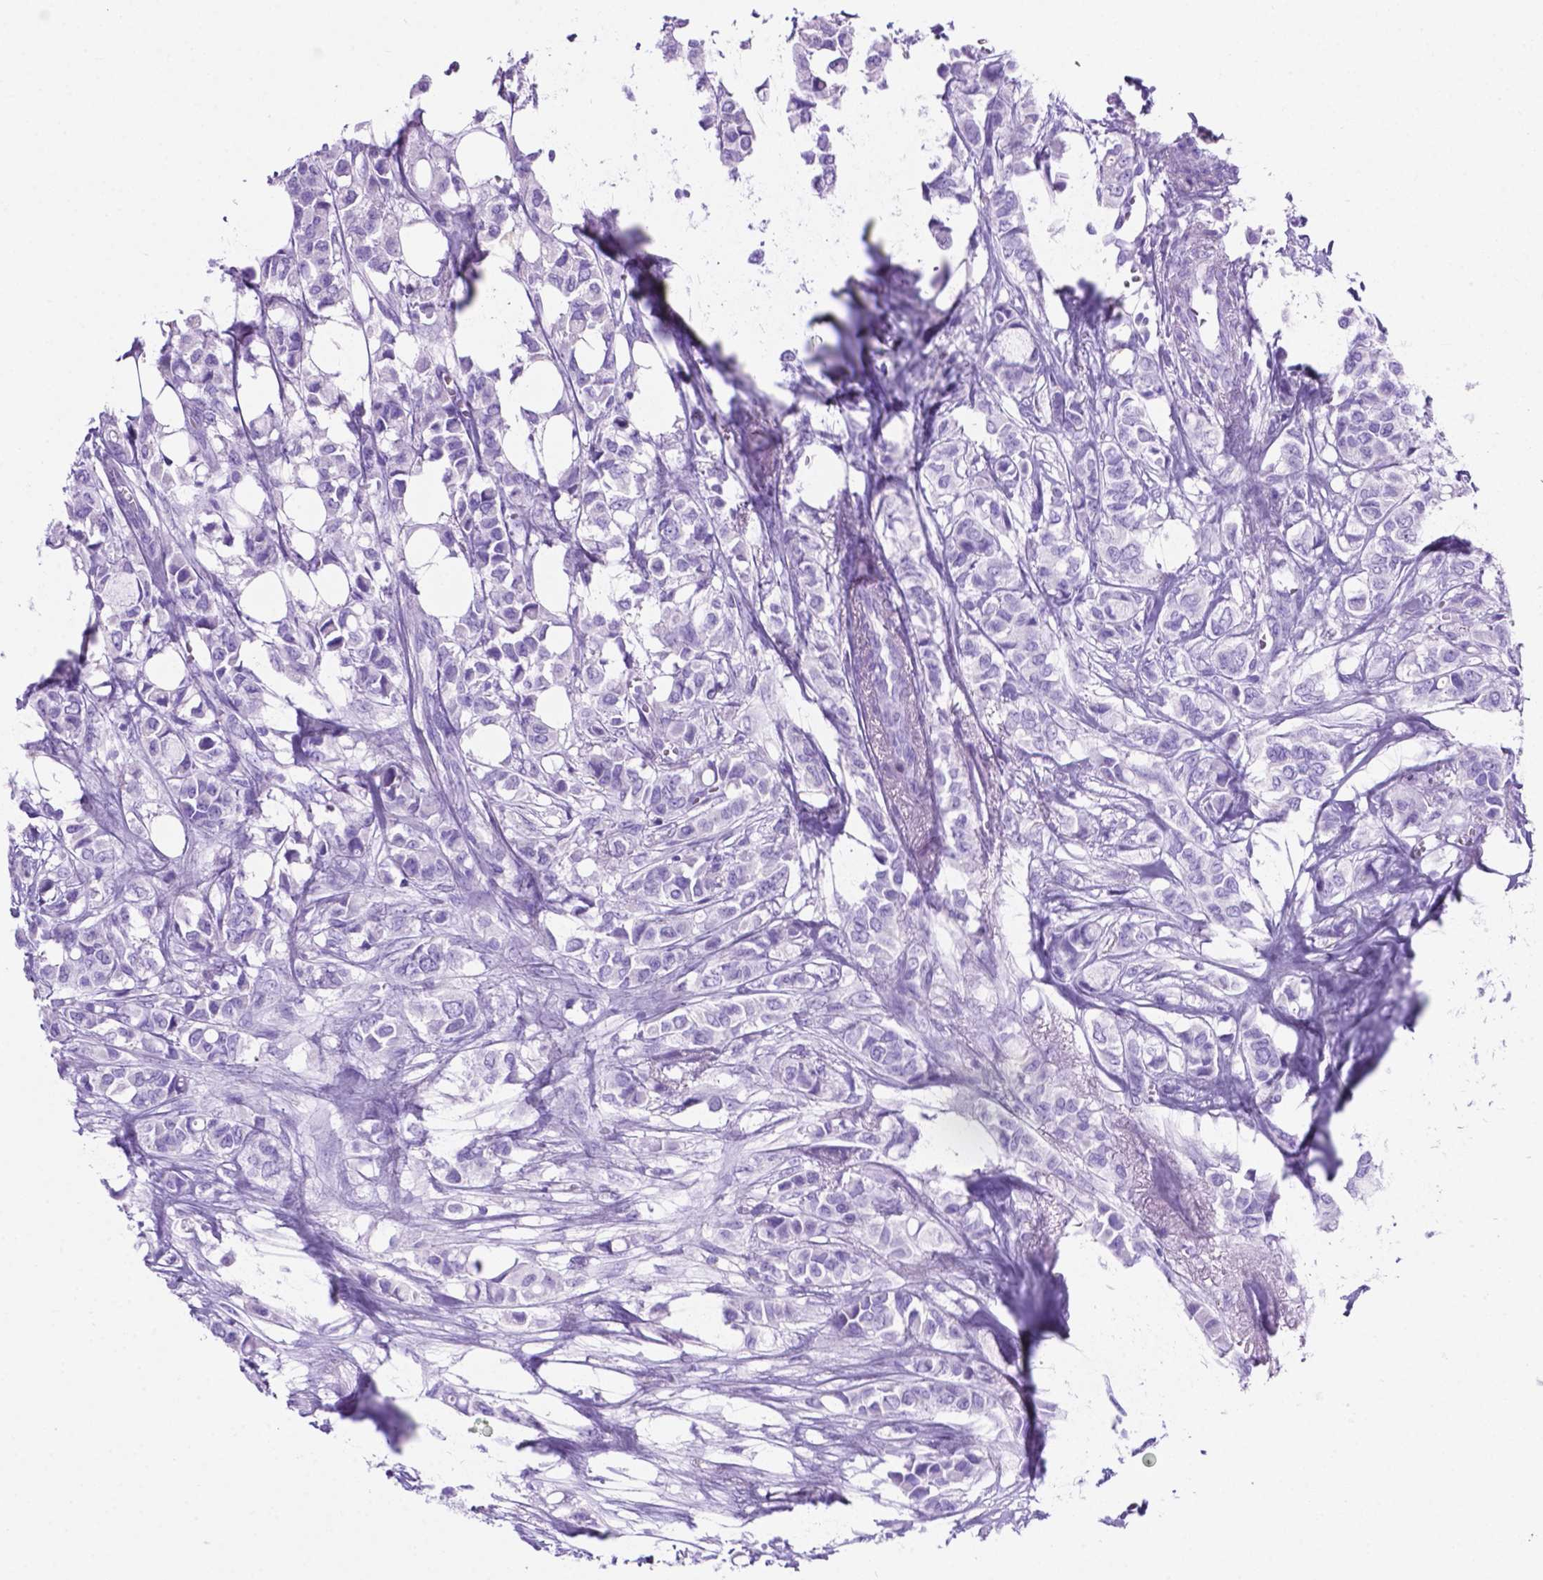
{"staining": {"intensity": "negative", "quantity": "none", "location": "none"}, "tissue": "breast cancer", "cell_type": "Tumor cells", "image_type": "cancer", "snomed": [{"axis": "morphology", "description": "Duct carcinoma"}, {"axis": "topography", "description": "Breast"}], "caption": "A photomicrograph of infiltrating ductal carcinoma (breast) stained for a protein shows no brown staining in tumor cells.", "gene": "C17orf107", "patient": {"sex": "female", "age": 85}}